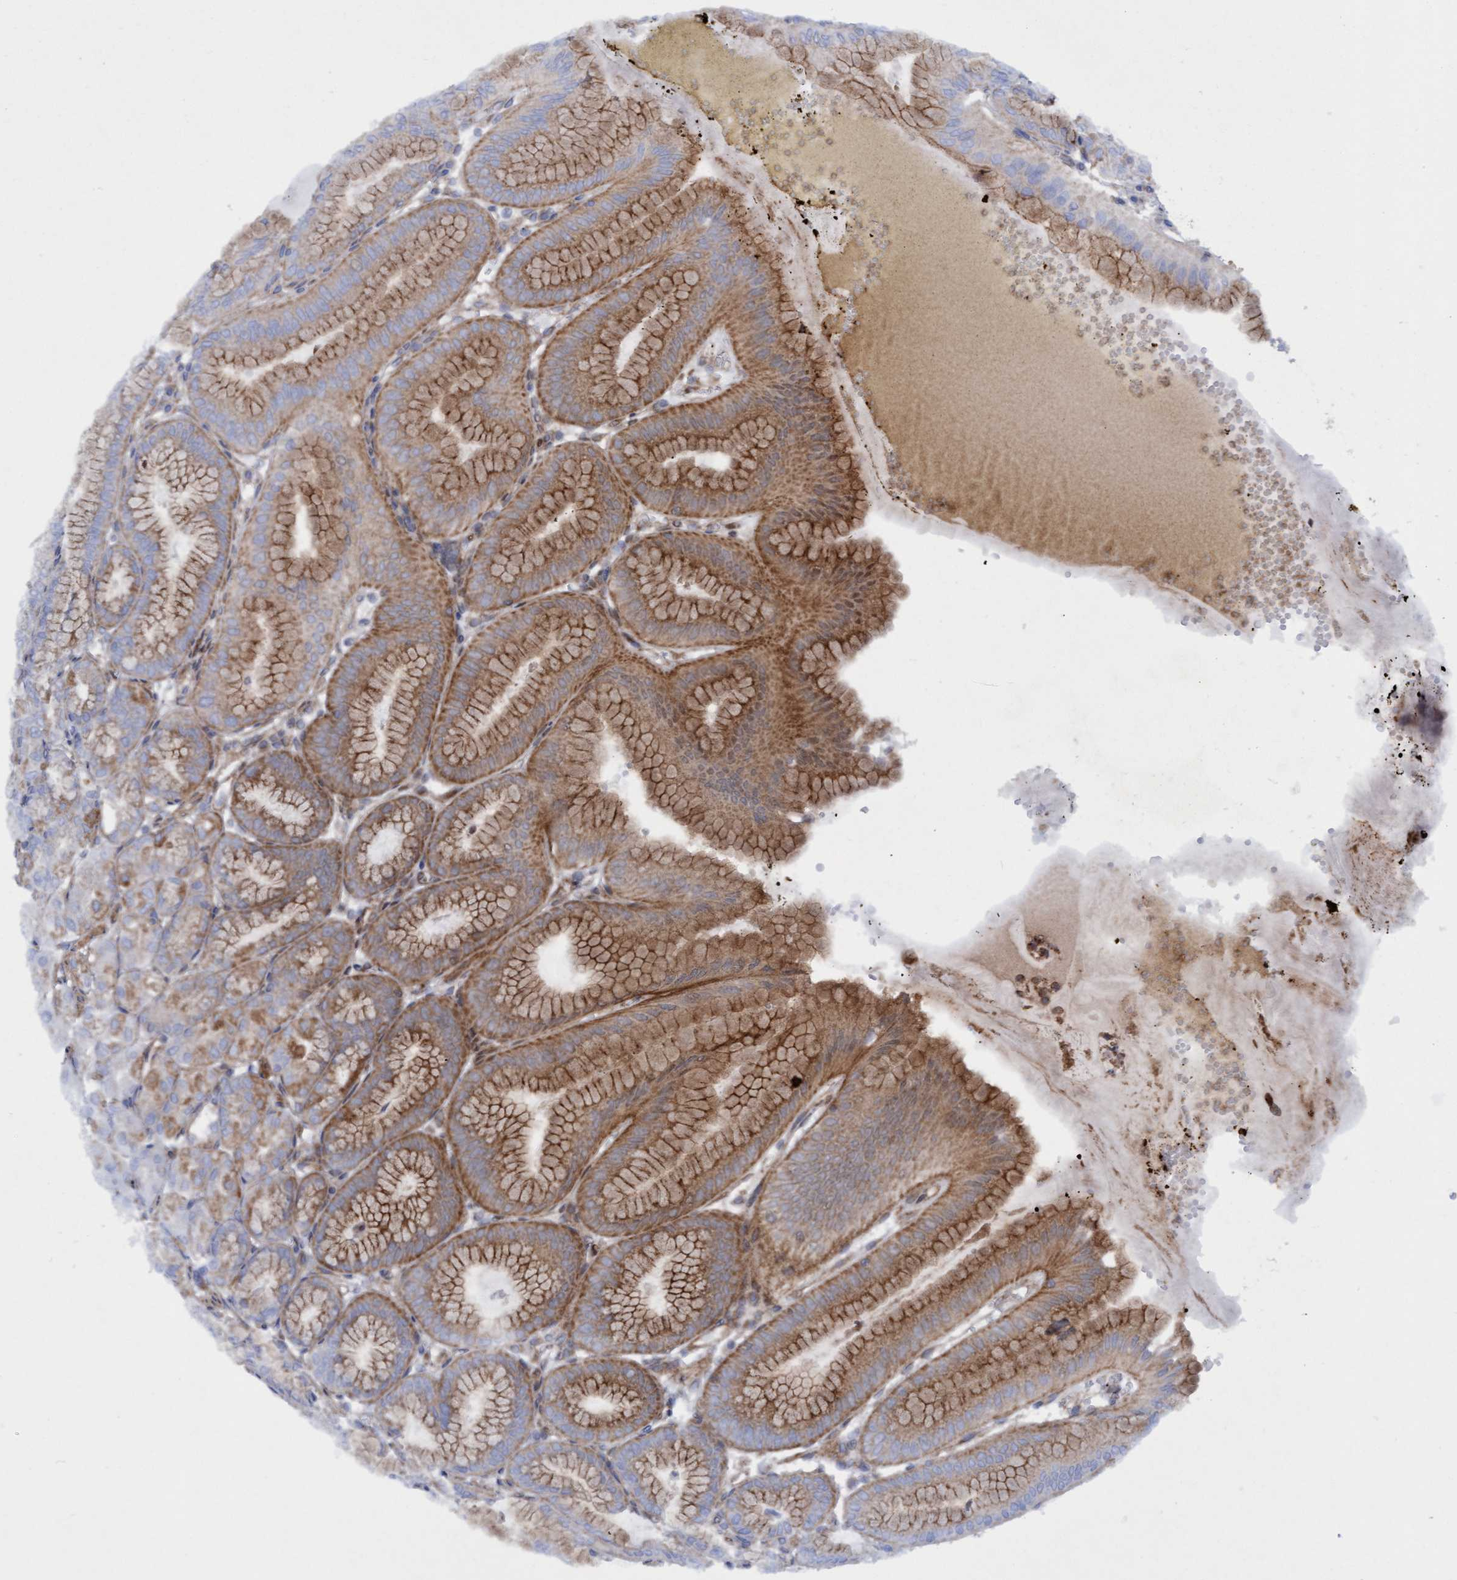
{"staining": {"intensity": "moderate", "quantity": ">75%", "location": "cytoplasmic/membranous,nuclear"}, "tissue": "stomach", "cell_type": "Glandular cells", "image_type": "normal", "snomed": [{"axis": "morphology", "description": "Normal tissue, NOS"}, {"axis": "topography", "description": "Stomach, lower"}], "caption": "The photomicrograph reveals immunohistochemical staining of normal stomach. There is moderate cytoplasmic/membranous,nuclear staining is appreciated in approximately >75% of glandular cells.", "gene": "ITFG1", "patient": {"sex": "male", "age": 71}}